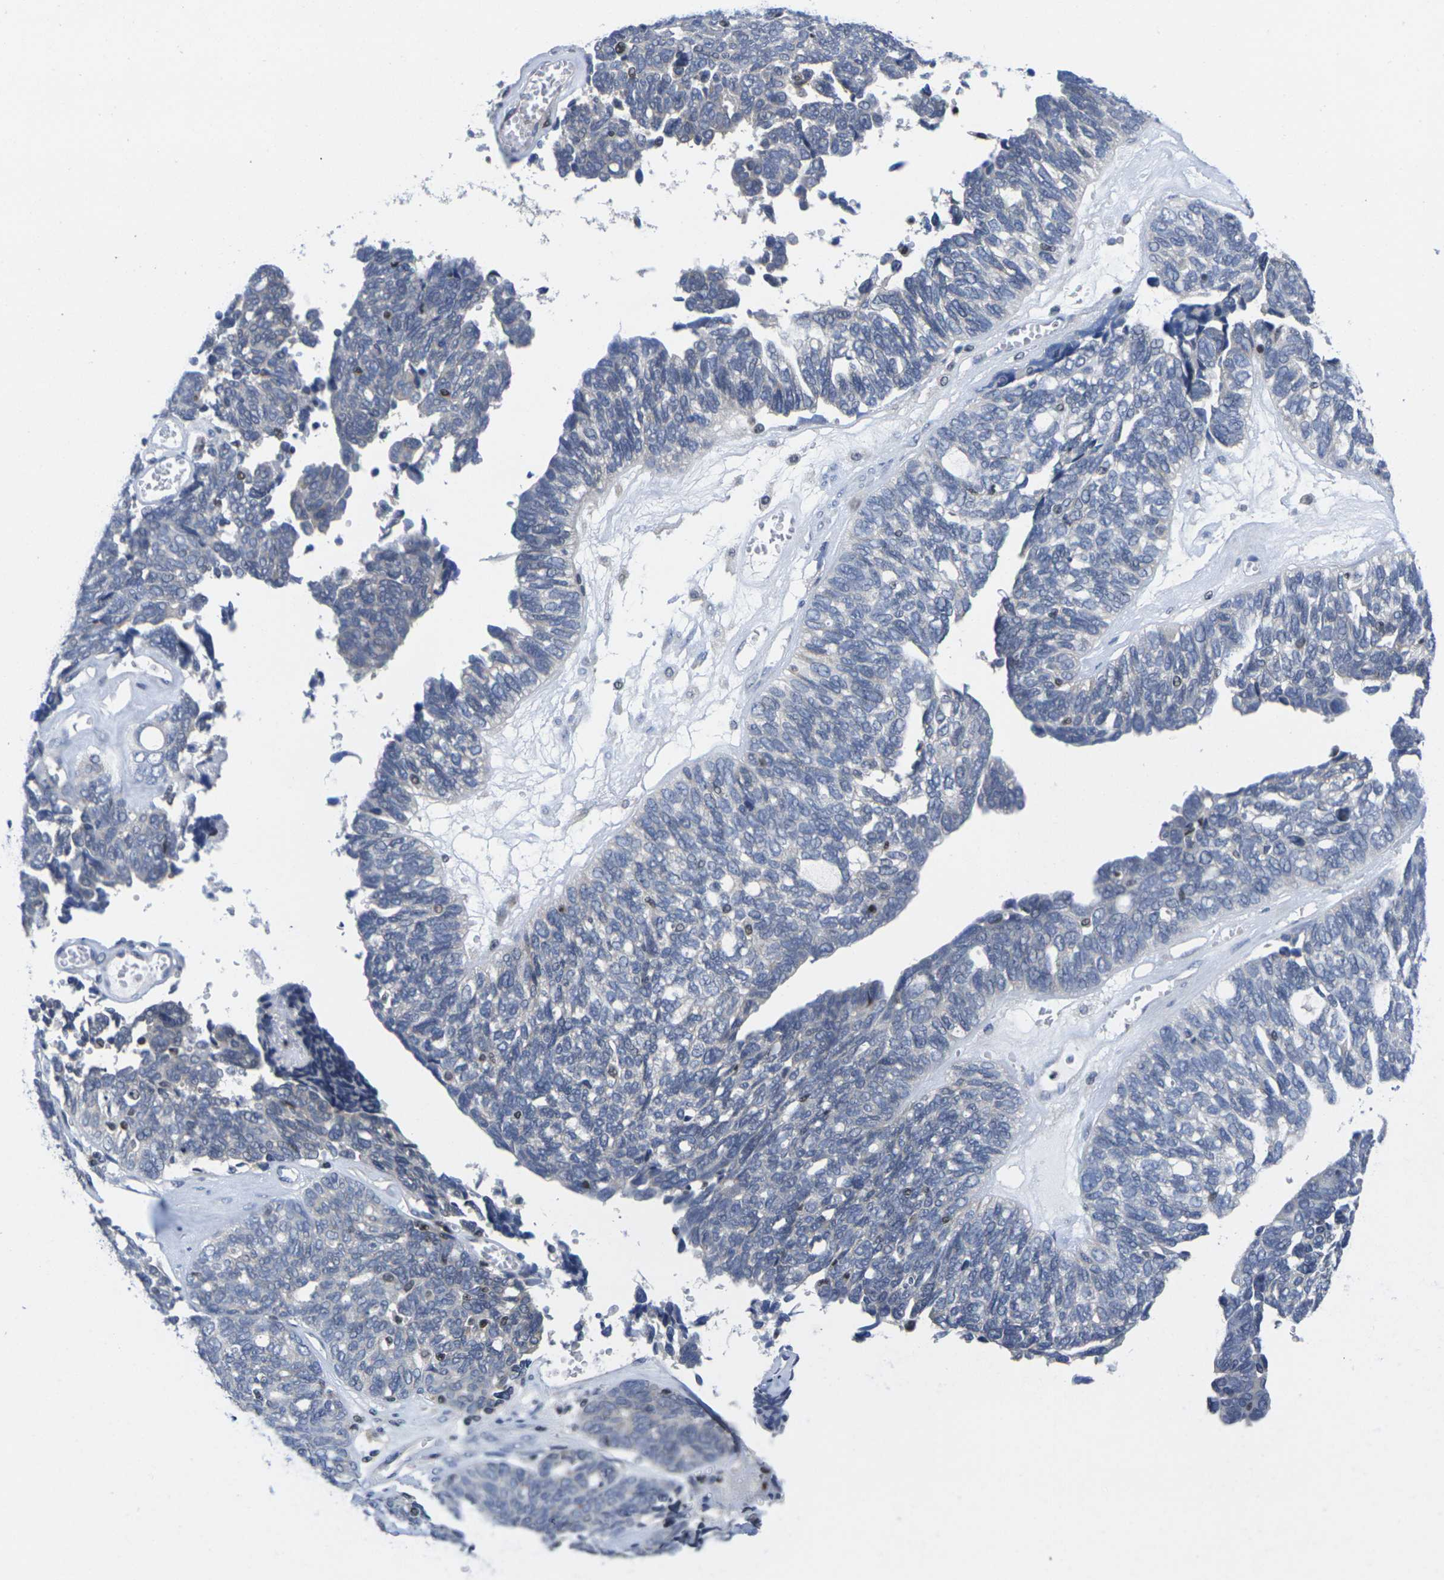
{"staining": {"intensity": "negative", "quantity": "none", "location": "none"}, "tissue": "ovarian cancer", "cell_type": "Tumor cells", "image_type": "cancer", "snomed": [{"axis": "morphology", "description": "Cystadenocarcinoma, serous, NOS"}, {"axis": "topography", "description": "Ovary"}], "caption": "An IHC histopathology image of ovarian cancer (serous cystadenocarcinoma) is shown. There is no staining in tumor cells of ovarian cancer (serous cystadenocarcinoma).", "gene": "IKZF1", "patient": {"sex": "female", "age": 79}}